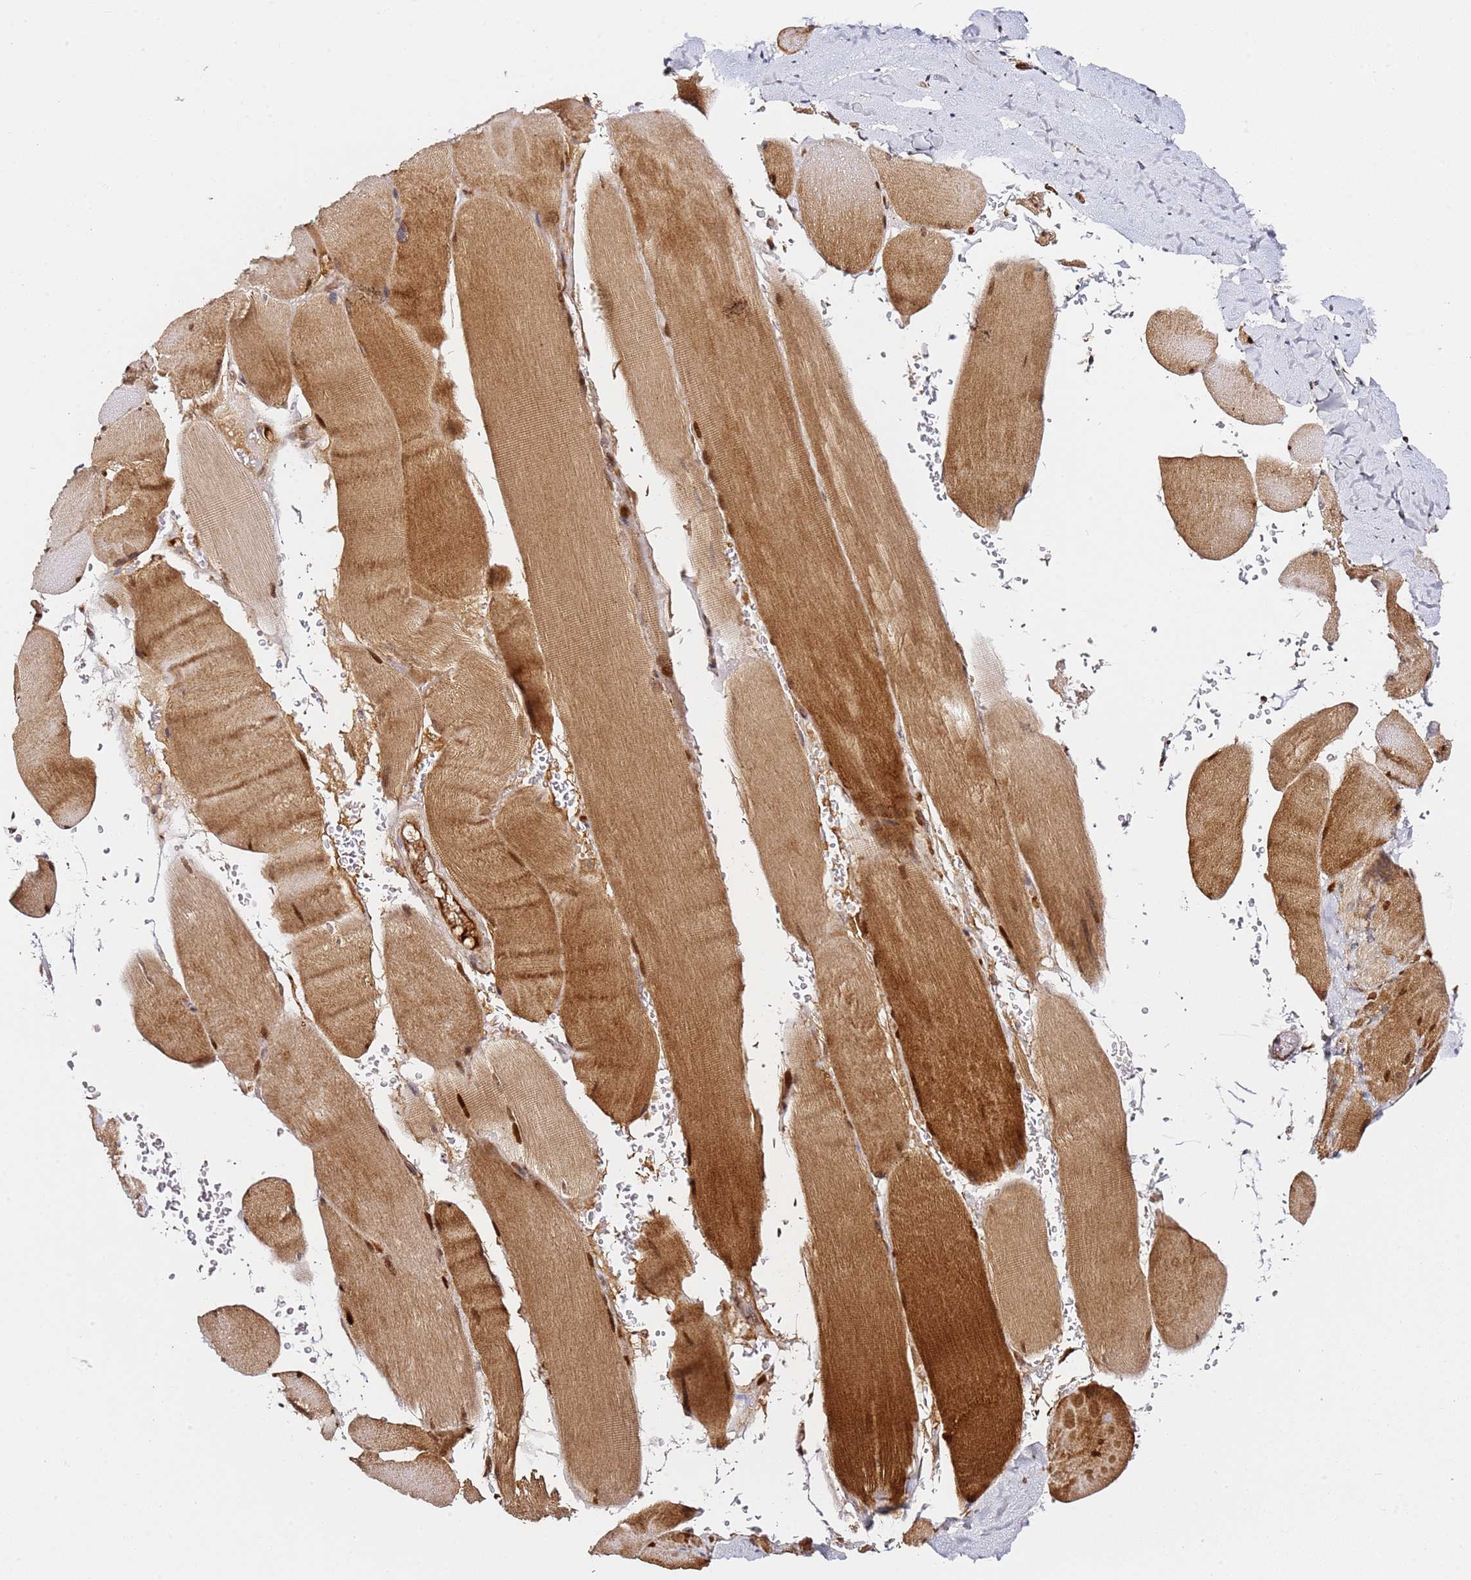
{"staining": {"intensity": "moderate", "quantity": ">75%", "location": "cytoplasmic/membranous,nuclear"}, "tissue": "skeletal muscle", "cell_type": "Myocytes", "image_type": "normal", "snomed": [{"axis": "morphology", "description": "Normal tissue, NOS"}, {"axis": "topography", "description": "Skeletal muscle"}, {"axis": "topography", "description": "Head-Neck"}], "caption": "Immunohistochemistry (IHC) histopathology image of benign skeletal muscle stained for a protein (brown), which exhibits medium levels of moderate cytoplasmic/membranous,nuclear staining in about >75% of myocytes.", "gene": "SMOX", "patient": {"sex": "male", "age": 66}}